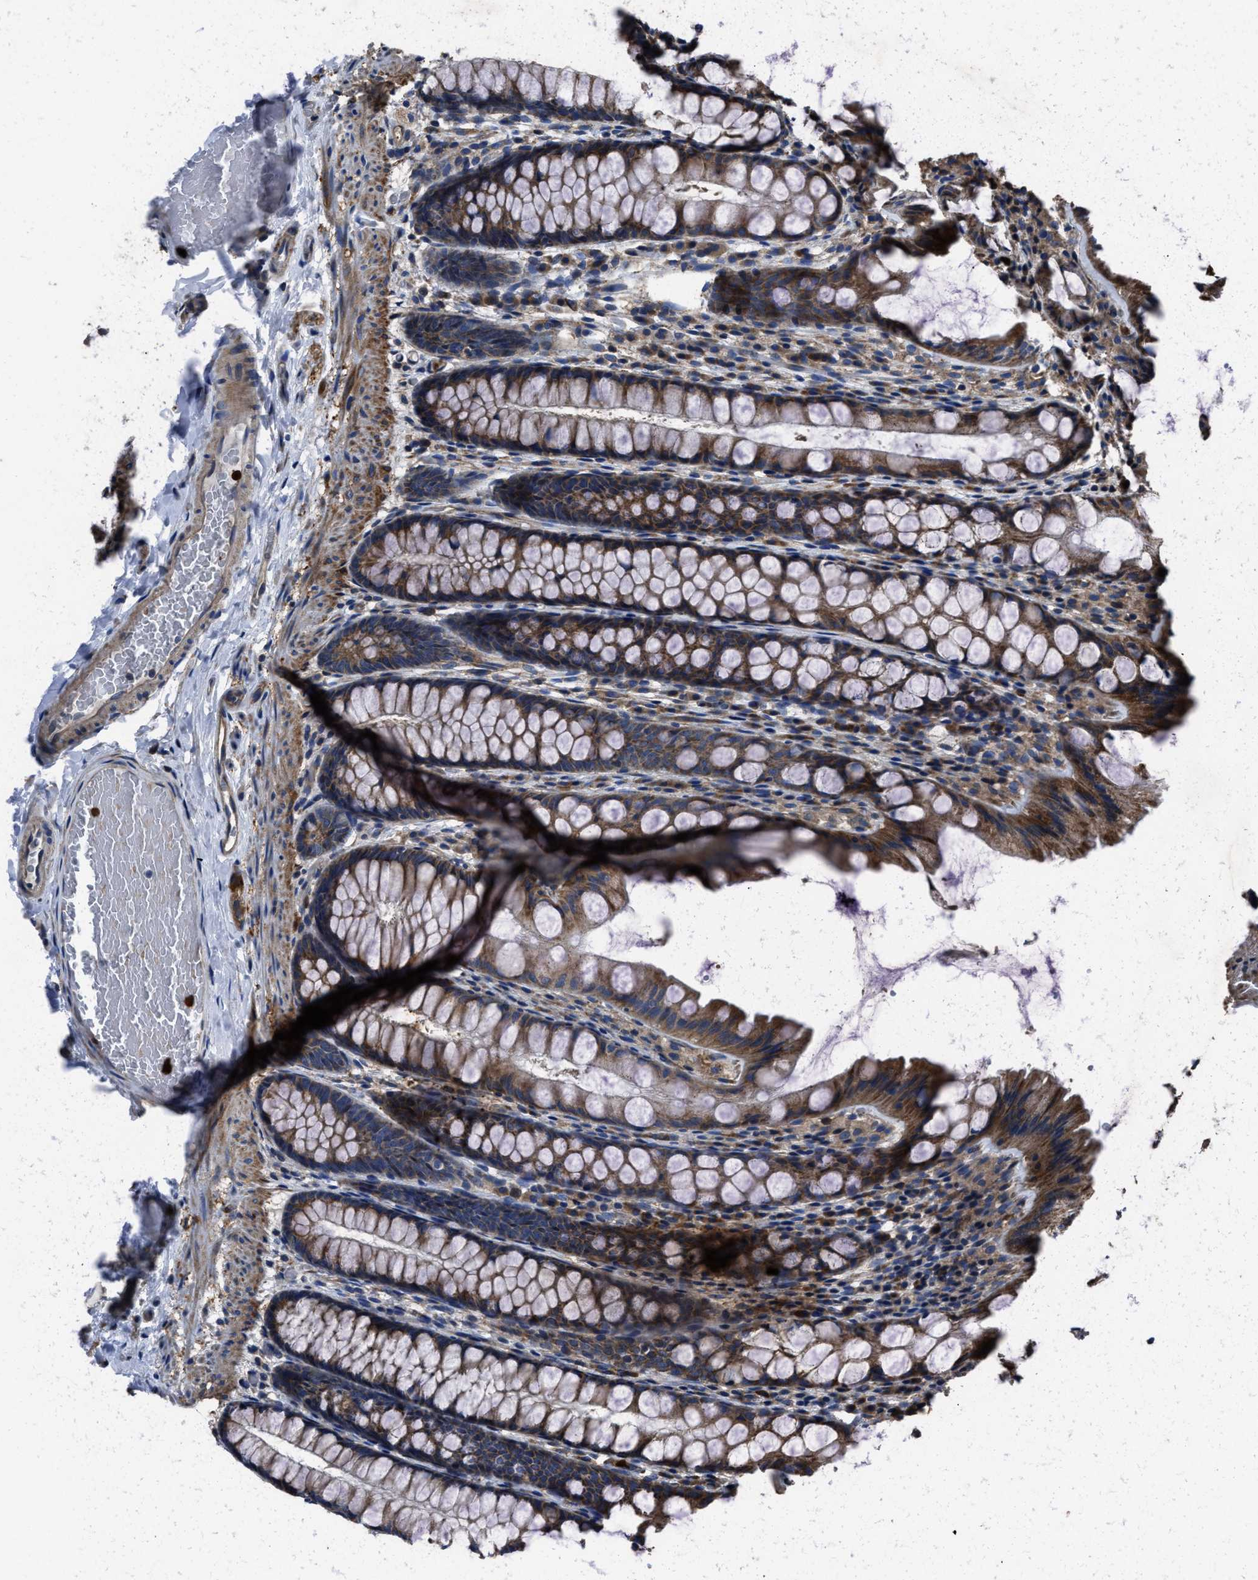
{"staining": {"intensity": "moderate", "quantity": ">75%", "location": "cytoplasmic/membranous"}, "tissue": "colon", "cell_type": "Endothelial cells", "image_type": "normal", "snomed": [{"axis": "morphology", "description": "Normal tissue, NOS"}, {"axis": "topography", "description": "Colon"}], "caption": "Protein expression analysis of unremarkable colon exhibits moderate cytoplasmic/membranous expression in about >75% of endothelial cells.", "gene": "ANGPT1", "patient": {"sex": "male", "age": 47}}